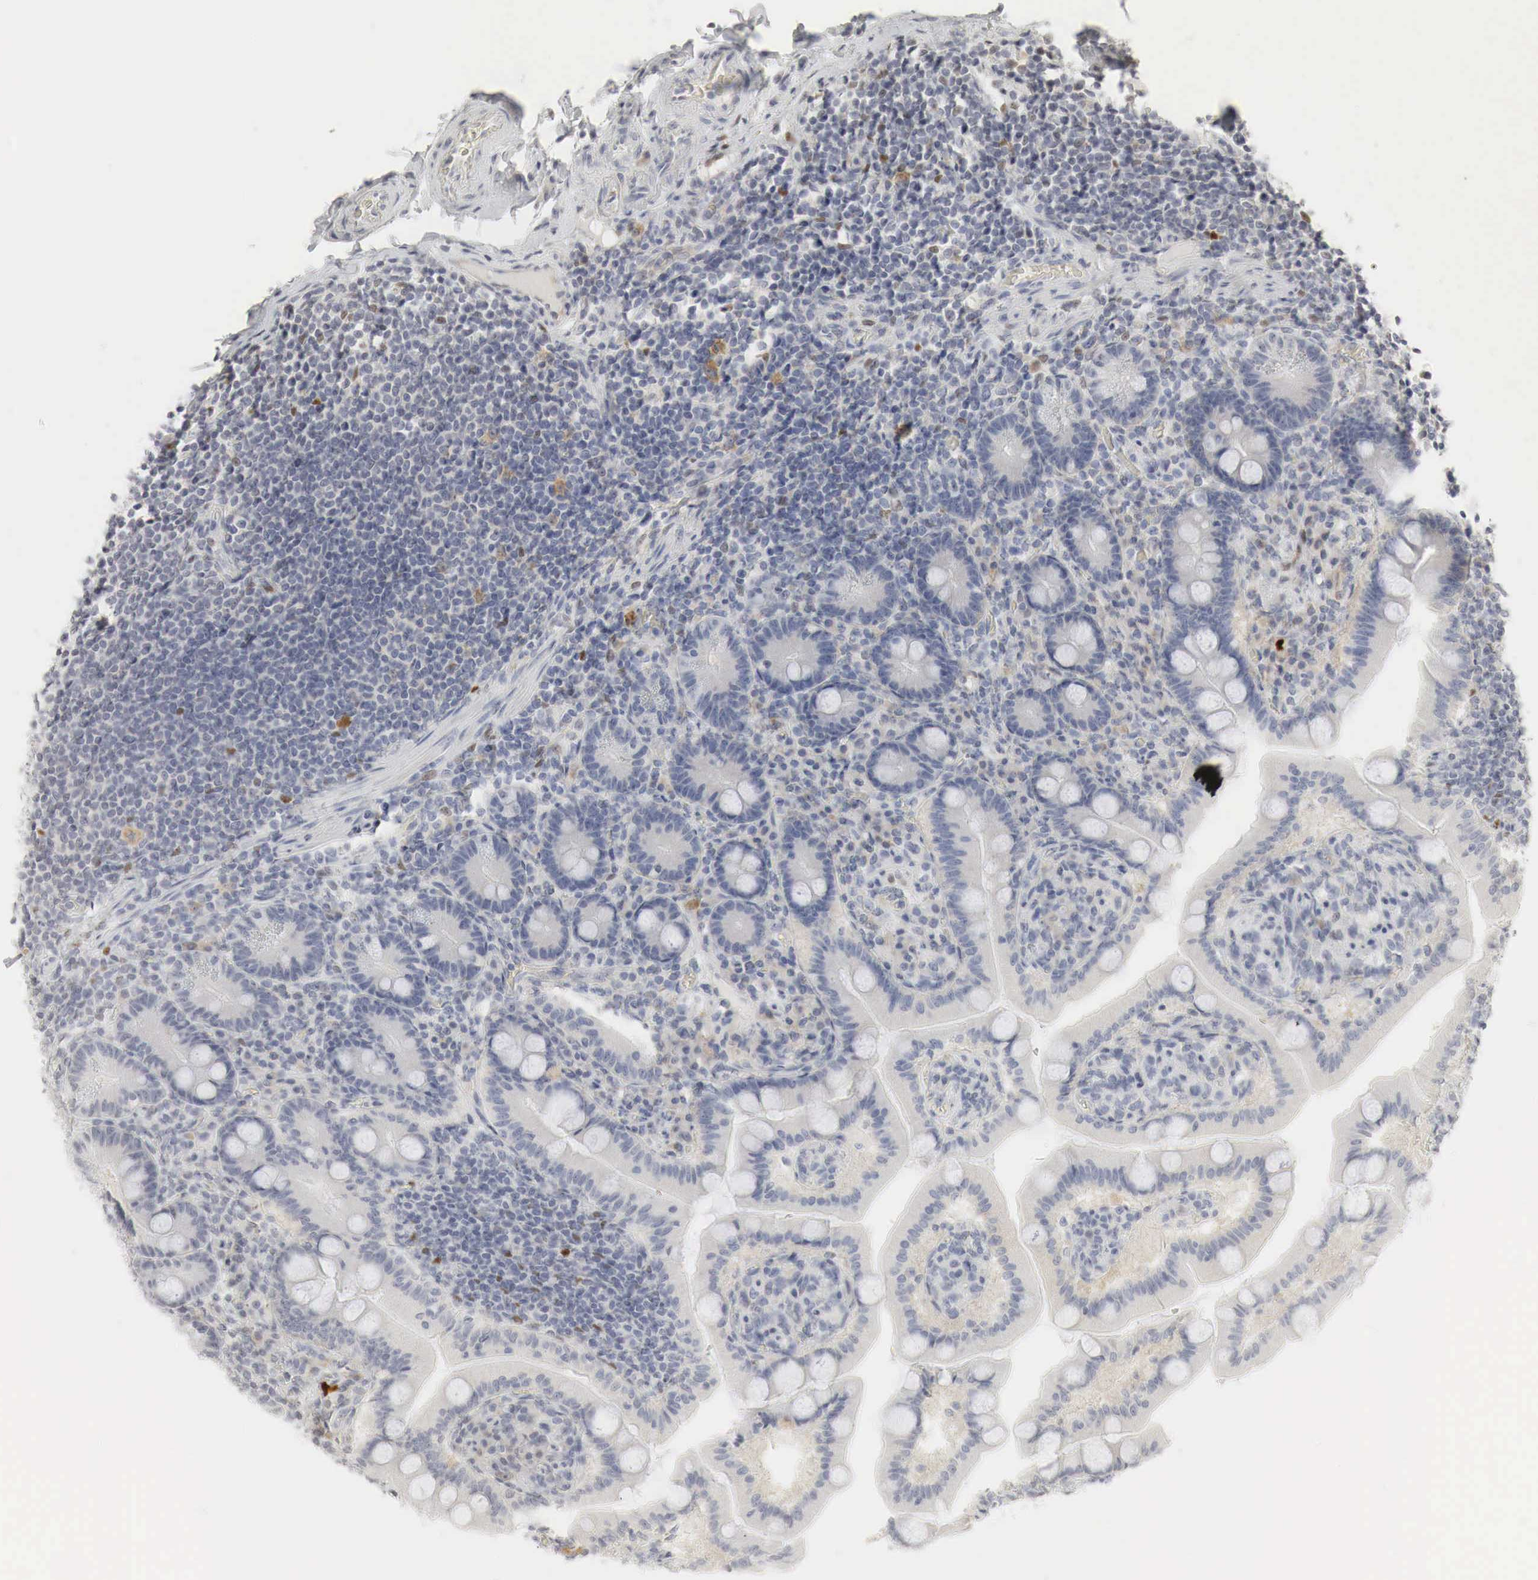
{"staining": {"intensity": "negative", "quantity": "none", "location": "none"}, "tissue": "soft tissue", "cell_type": "Fibroblasts", "image_type": "normal", "snomed": [{"axis": "morphology", "description": "Normal tissue, NOS"}, {"axis": "topography", "description": "Duodenum"}], "caption": "High power microscopy micrograph of an immunohistochemistry (IHC) image of unremarkable soft tissue, revealing no significant staining in fibroblasts. (Brightfield microscopy of DAB (3,3'-diaminobenzidine) IHC at high magnification).", "gene": "TP63", "patient": {"sex": "male", "age": 63}}